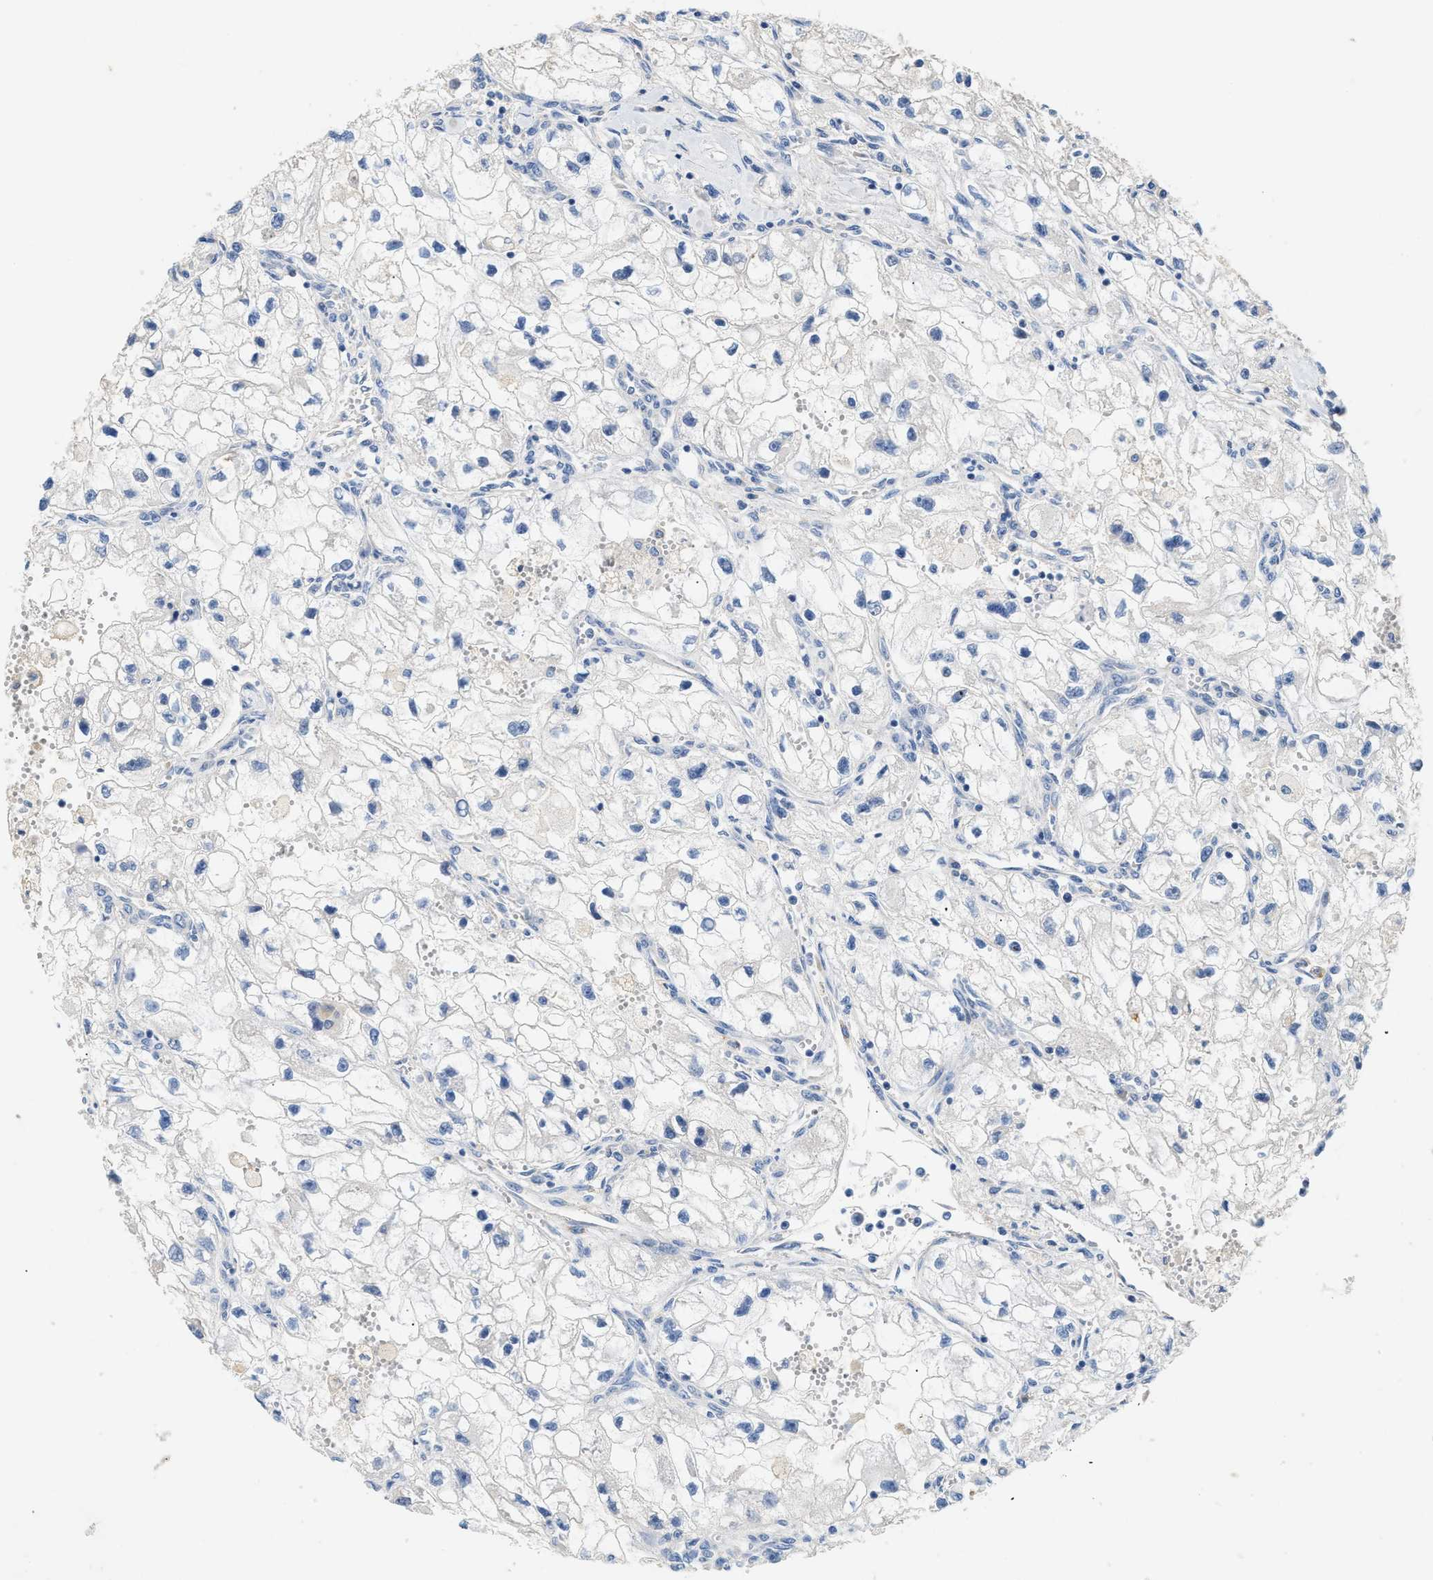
{"staining": {"intensity": "negative", "quantity": "none", "location": "none"}, "tissue": "renal cancer", "cell_type": "Tumor cells", "image_type": "cancer", "snomed": [{"axis": "morphology", "description": "Adenocarcinoma, NOS"}, {"axis": "topography", "description": "Kidney"}], "caption": "Renal cancer (adenocarcinoma) stained for a protein using immunohistochemistry (IHC) demonstrates no positivity tumor cells.", "gene": "IL17RC", "patient": {"sex": "female", "age": 70}}